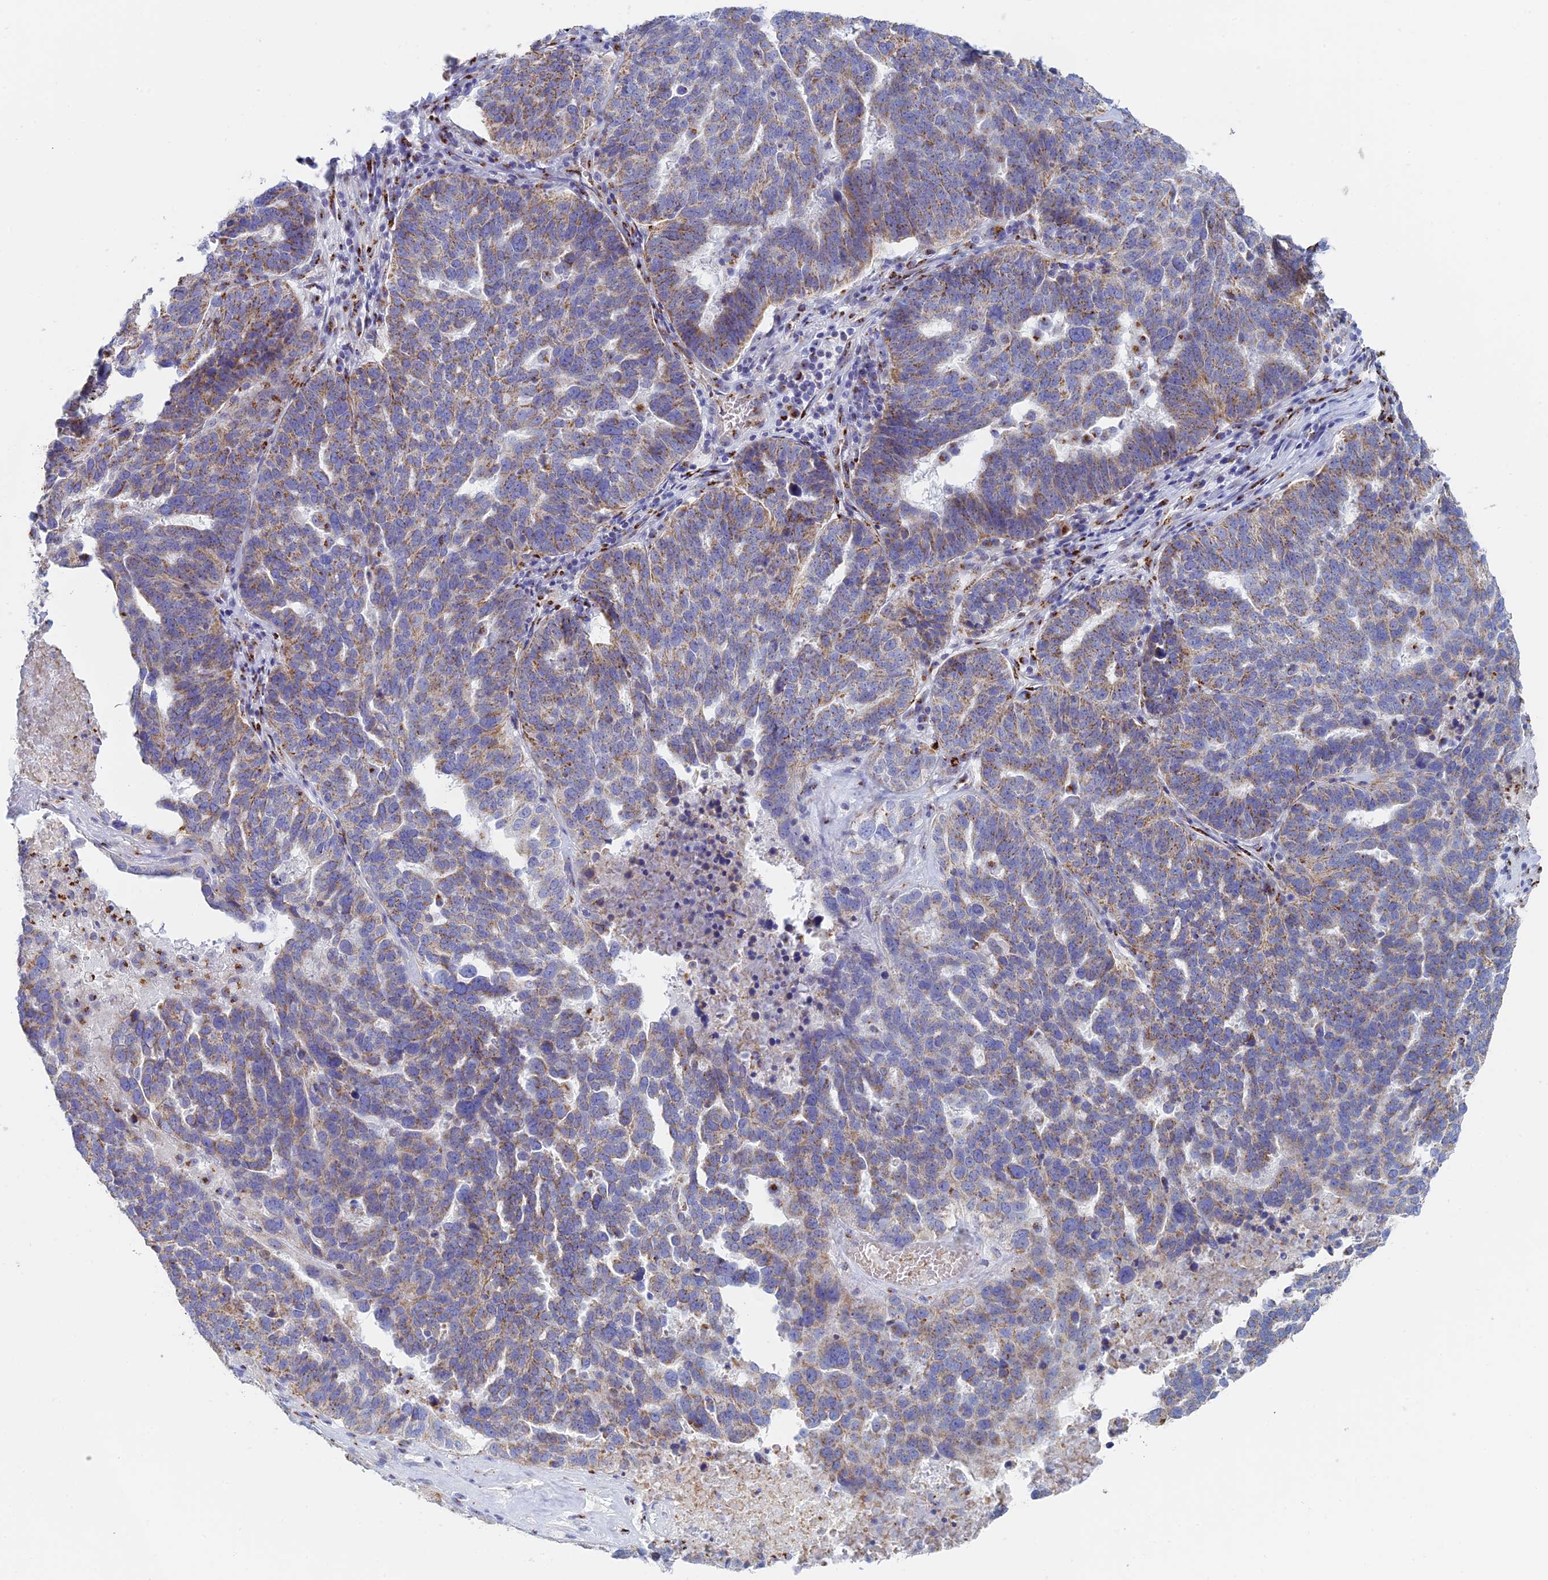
{"staining": {"intensity": "weak", "quantity": "25%-75%", "location": "cytoplasmic/membranous"}, "tissue": "ovarian cancer", "cell_type": "Tumor cells", "image_type": "cancer", "snomed": [{"axis": "morphology", "description": "Cystadenocarcinoma, serous, NOS"}, {"axis": "topography", "description": "Ovary"}], "caption": "An IHC micrograph of tumor tissue is shown. Protein staining in brown shows weak cytoplasmic/membranous positivity in ovarian serous cystadenocarcinoma within tumor cells. Using DAB (brown) and hematoxylin (blue) stains, captured at high magnification using brightfield microscopy.", "gene": "HS2ST1", "patient": {"sex": "female", "age": 59}}